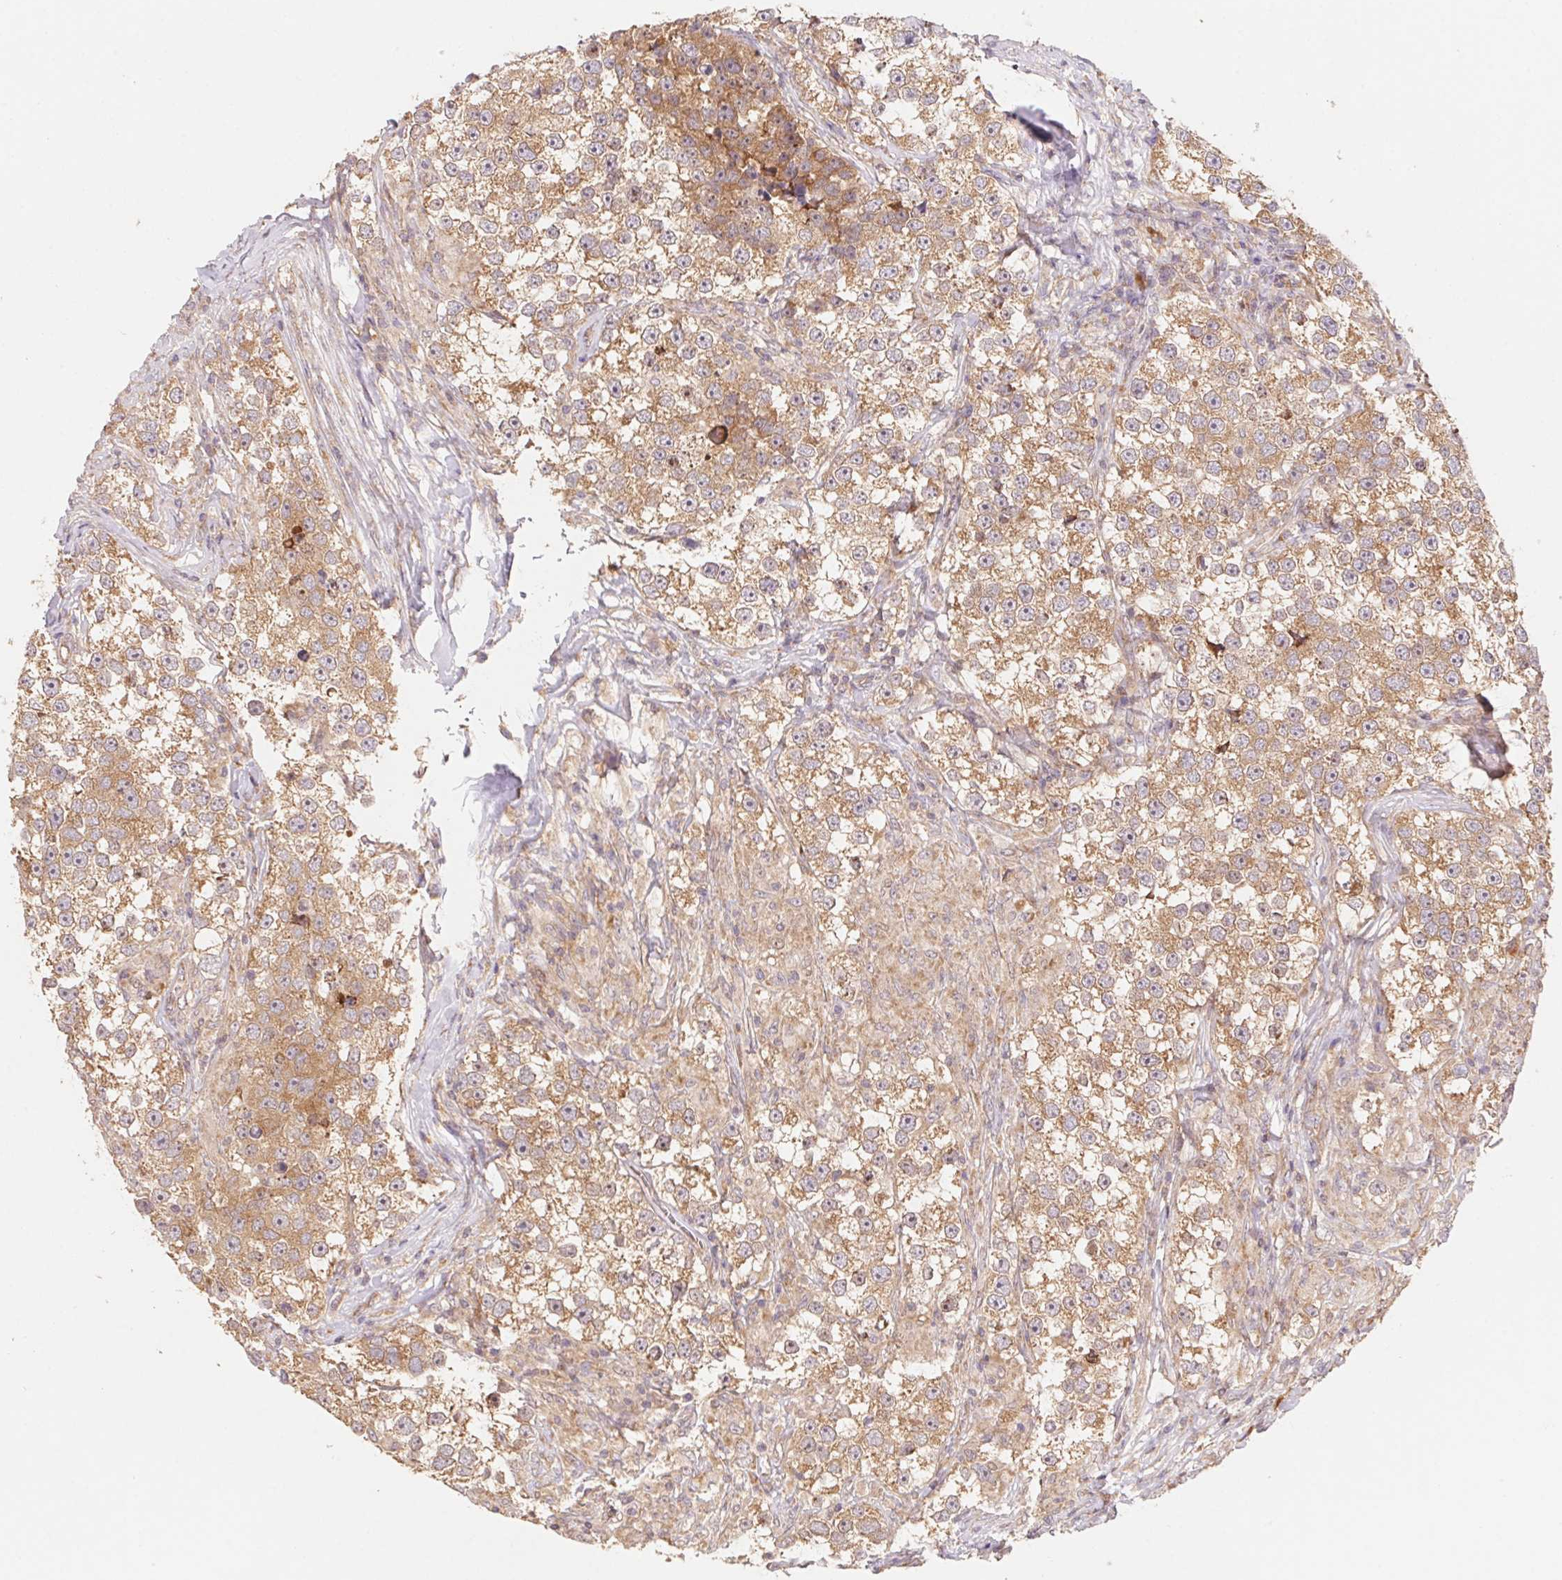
{"staining": {"intensity": "moderate", "quantity": ">75%", "location": "cytoplasmic/membranous"}, "tissue": "testis cancer", "cell_type": "Tumor cells", "image_type": "cancer", "snomed": [{"axis": "morphology", "description": "Seminoma, NOS"}, {"axis": "topography", "description": "Testis"}], "caption": "Protein staining of testis seminoma tissue shows moderate cytoplasmic/membranous expression in about >75% of tumor cells.", "gene": "RPL27A", "patient": {"sex": "male", "age": 46}}